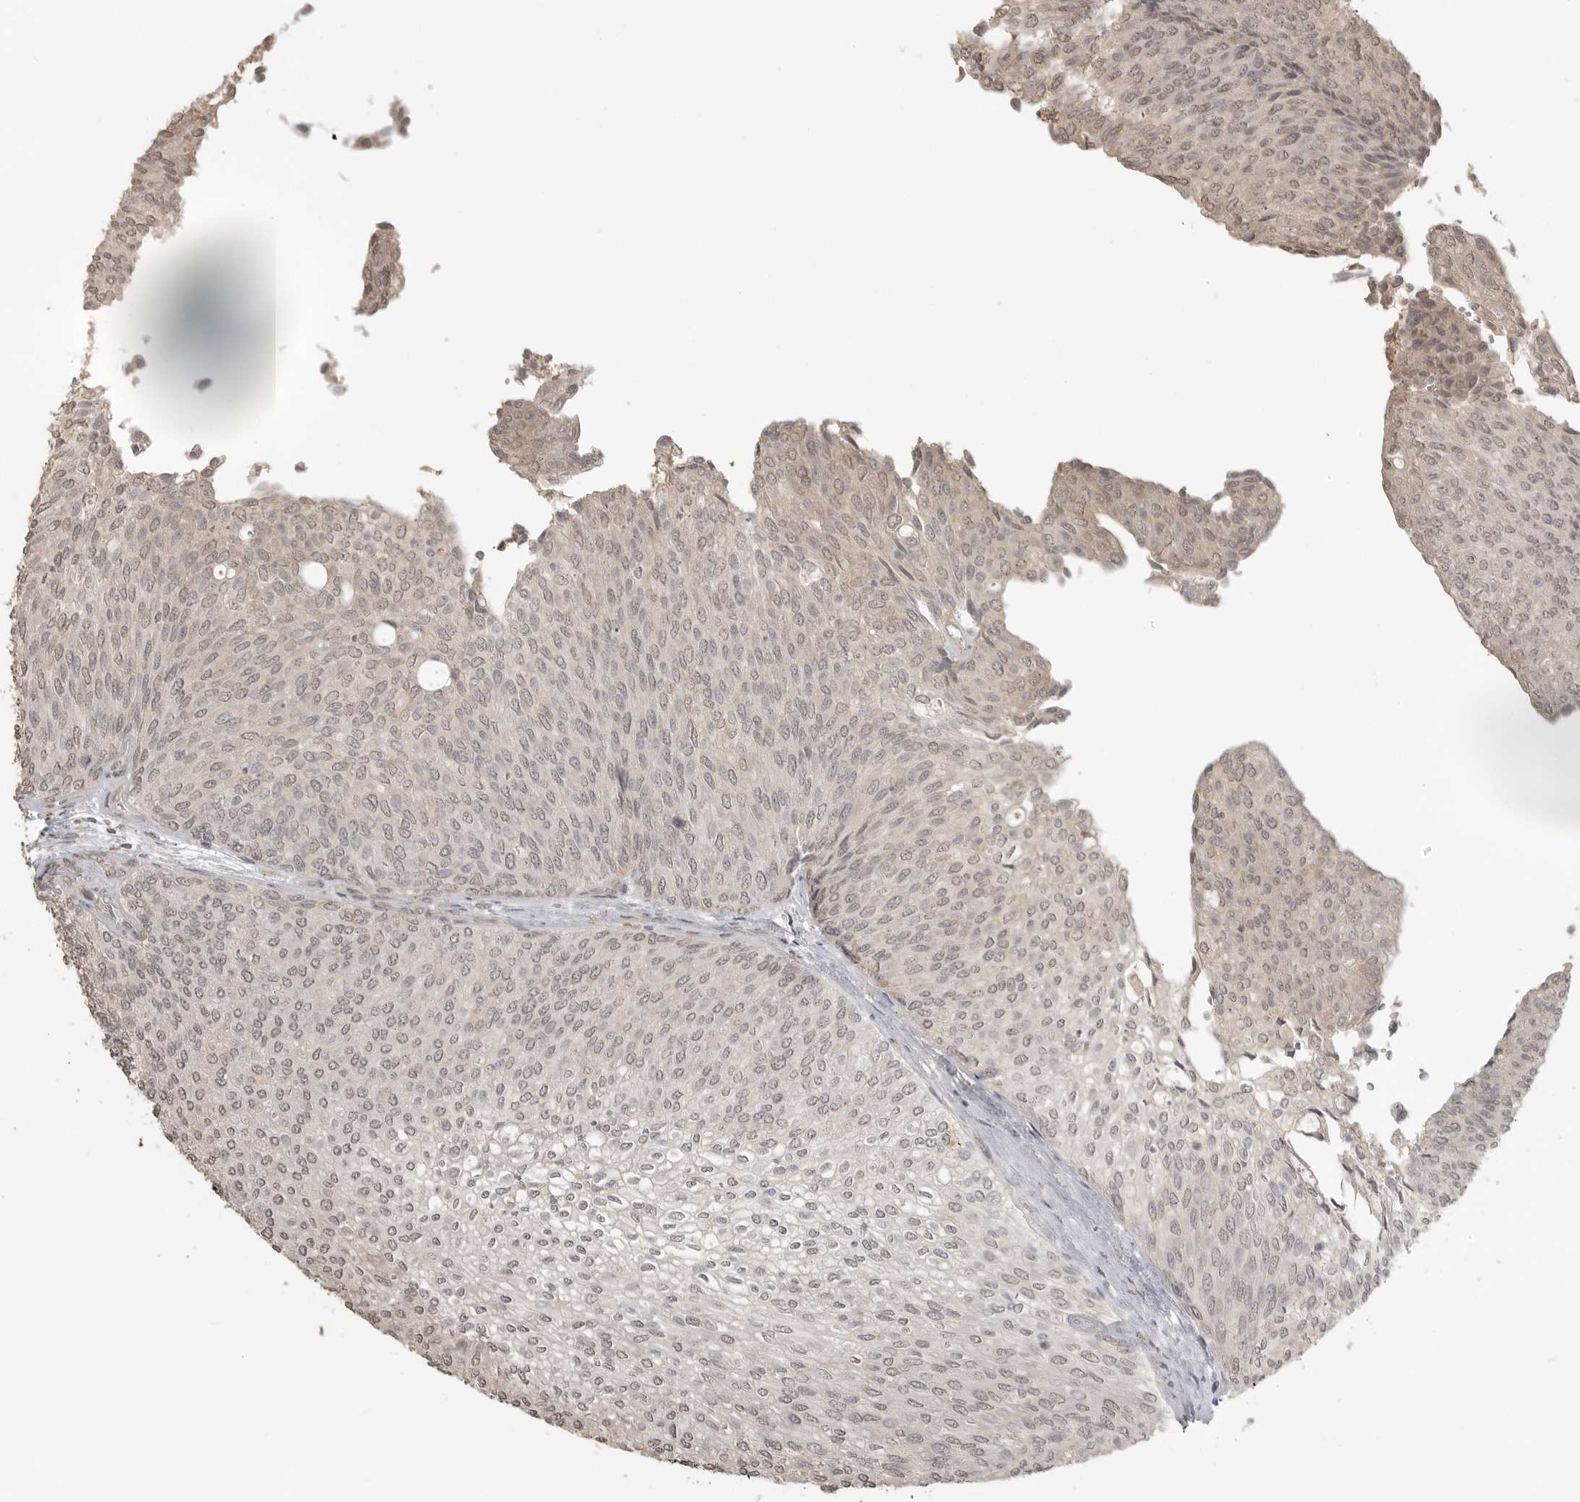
{"staining": {"intensity": "weak", "quantity": "<25%", "location": "nuclear"}, "tissue": "urothelial cancer", "cell_type": "Tumor cells", "image_type": "cancer", "snomed": [{"axis": "morphology", "description": "Urothelial carcinoma, Low grade"}, {"axis": "topography", "description": "Urinary bladder"}], "caption": "Tumor cells are negative for protein expression in human urothelial cancer. The staining is performed using DAB (3,3'-diaminobenzidine) brown chromogen with nuclei counter-stained in using hematoxylin.", "gene": "SMG8", "patient": {"sex": "female", "age": 79}}